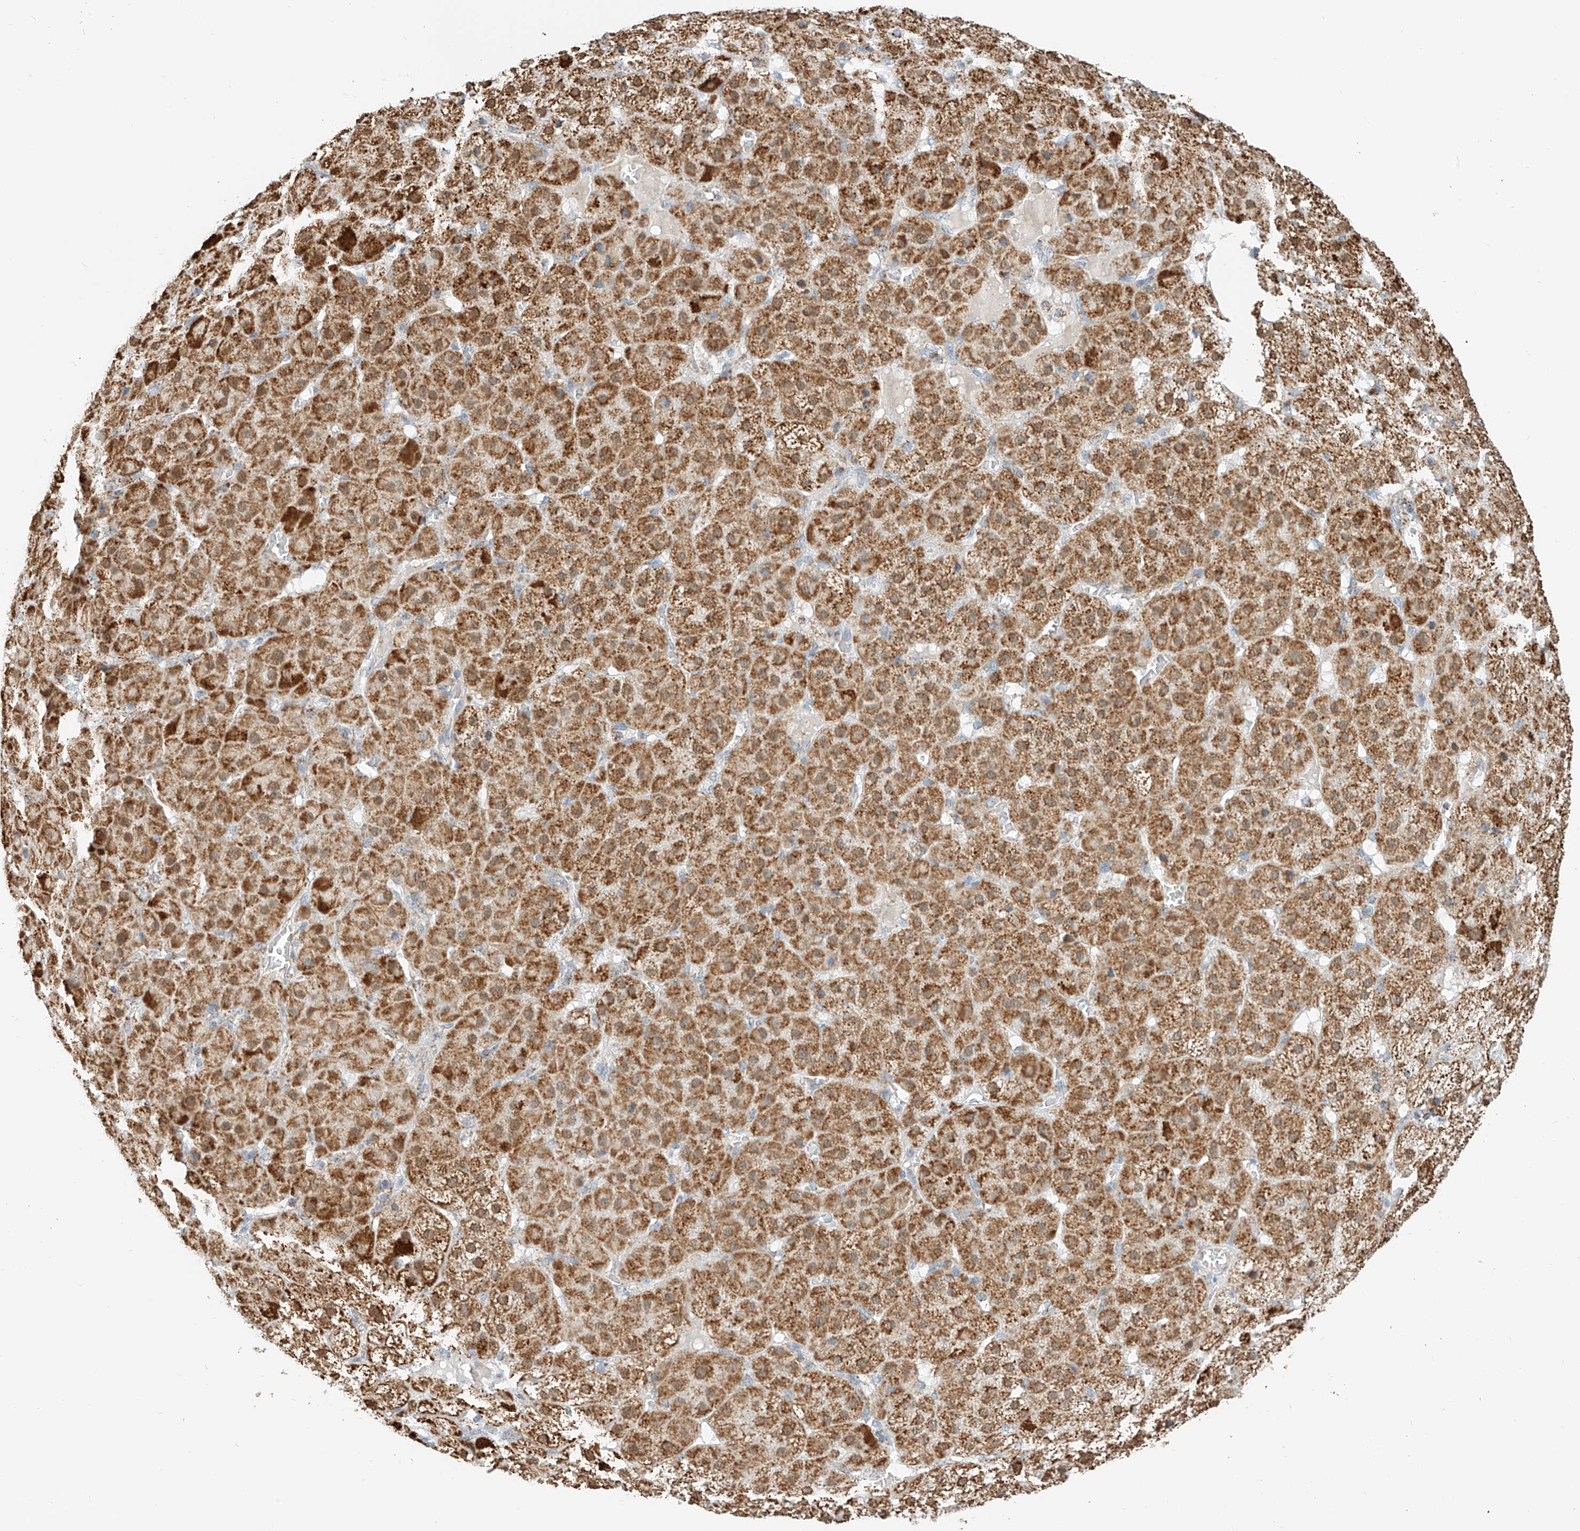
{"staining": {"intensity": "moderate", "quantity": ">75%", "location": "cytoplasmic/membranous"}, "tissue": "adrenal gland", "cell_type": "Glandular cells", "image_type": "normal", "snomed": [{"axis": "morphology", "description": "Normal tissue, NOS"}, {"axis": "topography", "description": "Adrenal gland"}], "caption": "Immunohistochemistry (IHC) of normal adrenal gland exhibits medium levels of moderate cytoplasmic/membranous staining in about >75% of glandular cells. (brown staining indicates protein expression, while blue staining denotes nuclei).", "gene": "PPA2", "patient": {"sex": "female", "age": 57}}